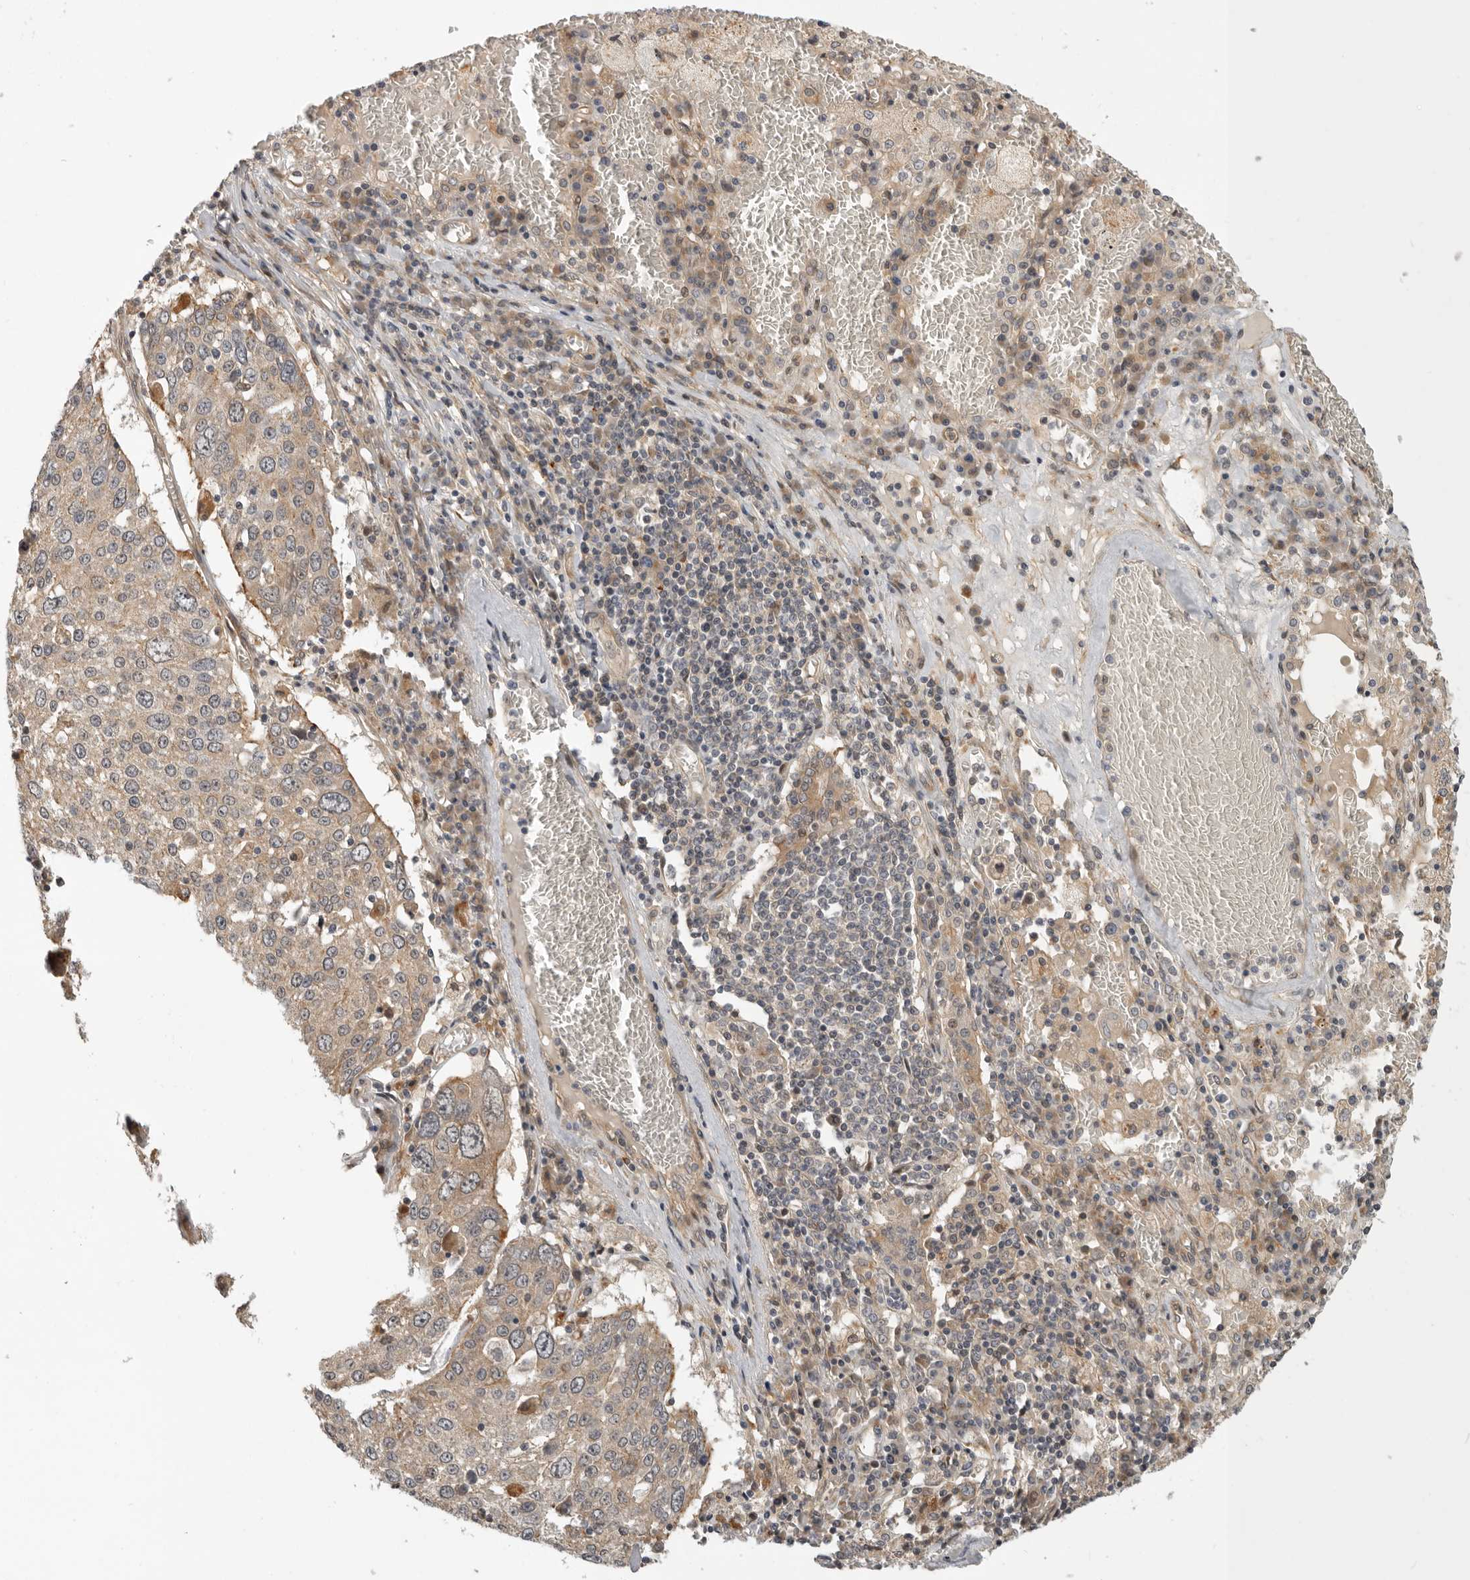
{"staining": {"intensity": "weak", "quantity": ">75%", "location": "cytoplasmic/membranous"}, "tissue": "lung cancer", "cell_type": "Tumor cells", "image_type": "cancer", "snomed": [{"axis": "morphology", "description": "Squamous cell carcinoma, NOS"}, {"axis": "topography", "description": "Lung"}], "caption": "Lung cancer stained with DAB (3,3'-diaminobenzidine) immunohistochemistry (IHC) exhibits low levels of weak cytoplasmic/membranous expression in about >75% of tumor cells.", "gene": "CUEDC1", "patient": {"sex": "male", "age": 65}}